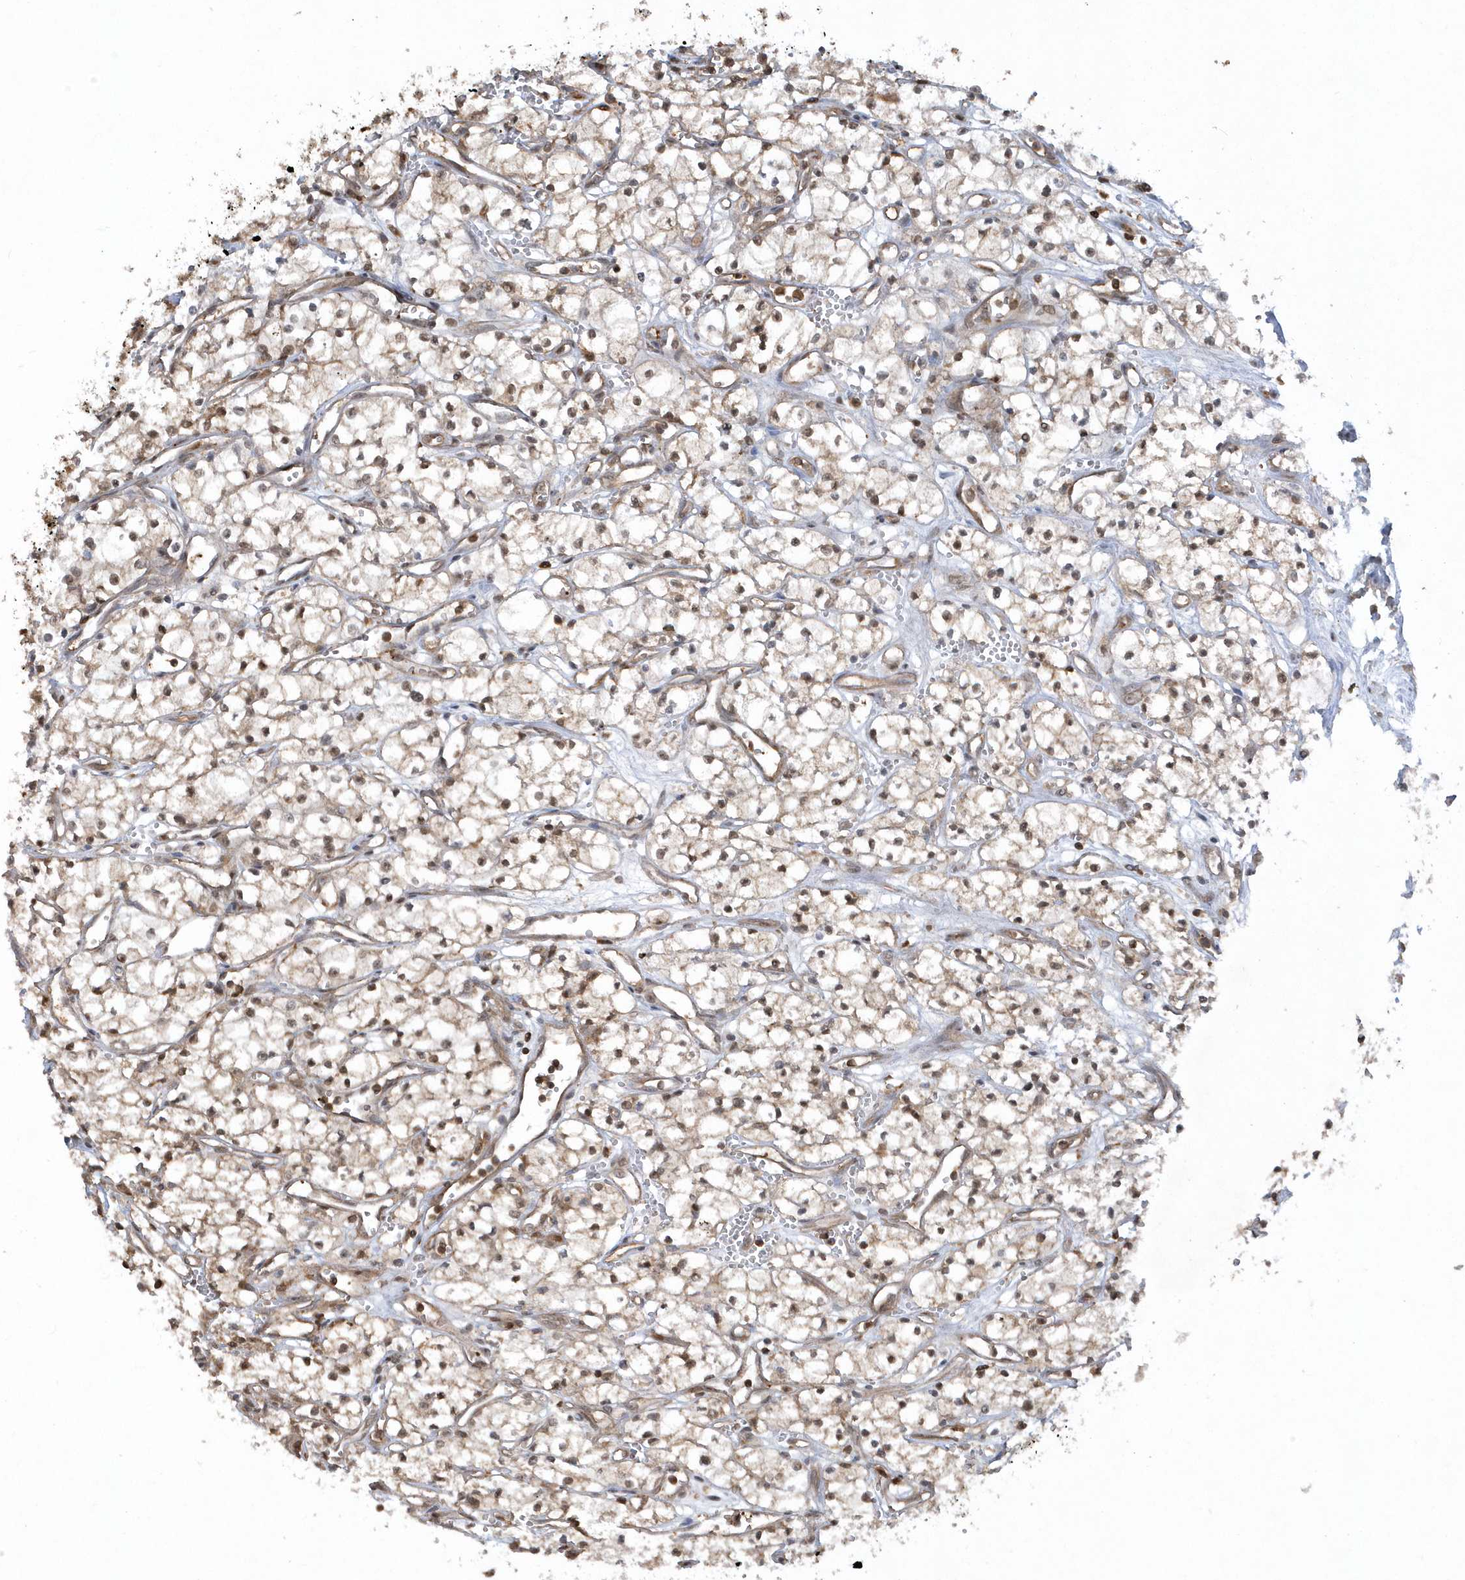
{"staining": {"intensity": "moderate", "quantity": ">75%", "location": "cytoplasmic/membranous,nuclear"}, "tissue": "renal cancer", "cell_type": "Tumor cells", "image_type": "cancer", "snomed": [{"axis": "morphology", "description": "Adenocarcinoma, NOS"}, {"axis": "topography", "description": "Kidney"}], "caption": "IHC (DAB (3,3'-diaminobenzidine)) staining of renal adenocarcinoma reveals moderate cytoplasmic/membranous and nuclear protein expression in about >75% of tumor cells.", "gene": "ACYP1", "patient": {"sex": "male", "age": 59}}